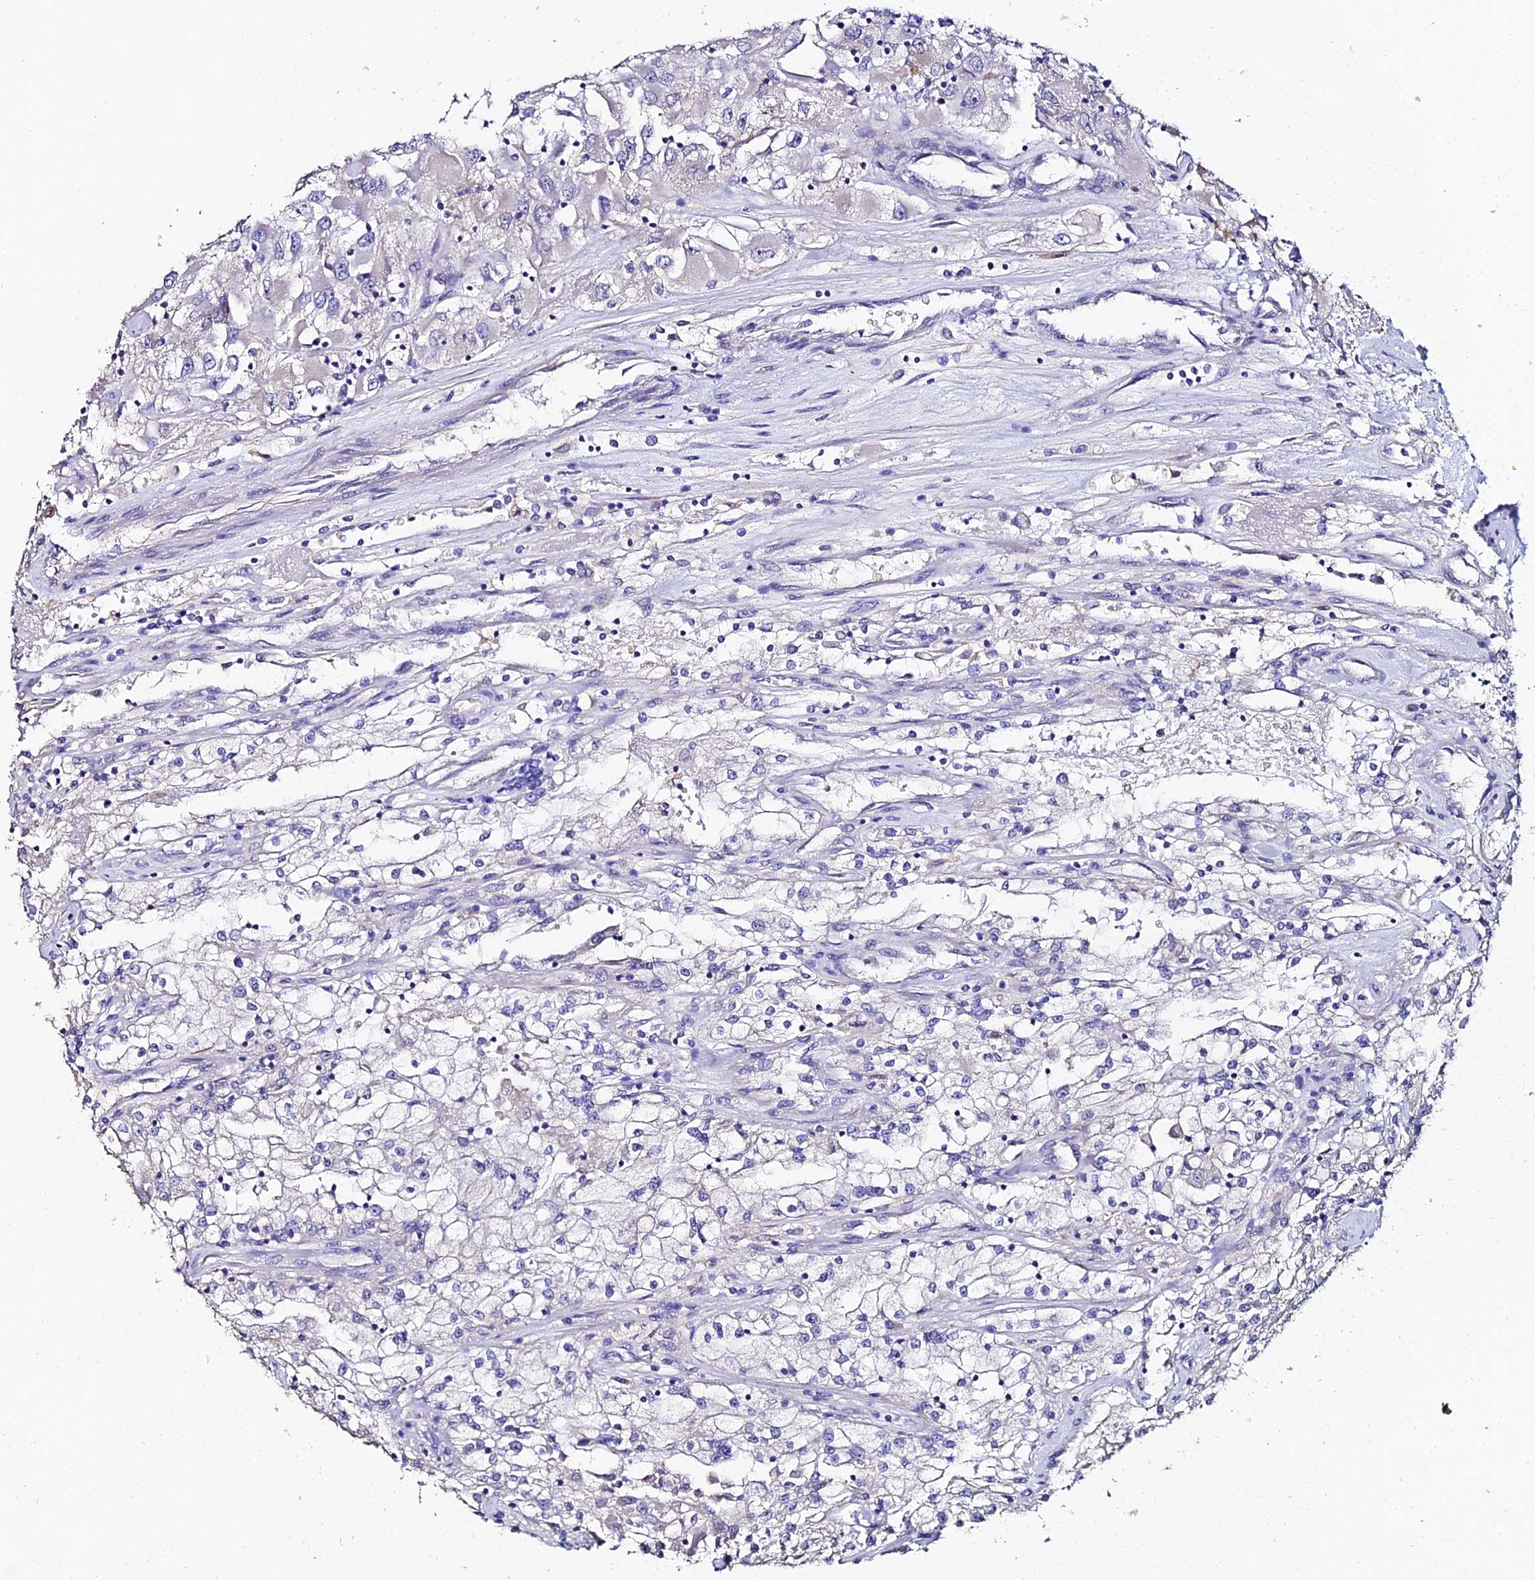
{"staining": {"intensity": "negative", "quantity": "none", "location": "none"}, "tissue": "renal cancer", "cell_type": "Tumor cells", "image_type": "cancer", "snomed": [{"axis": "morphology", "description": "Adenocarcinoma, NOS"}, {"axis": "topography", "description": "Kidney"}], "caption": "The photomicrograph displays no staining of tumor cells in renal adenocarcinoma. (Stains: DAB (3,3'-diaminobenzidine) IHC with hematoxylin counter stain, Microscopy: brightfield microscopy at high magnification).", "gene": "ESRRG", "patient": {"sex": "female", "age": 52}}